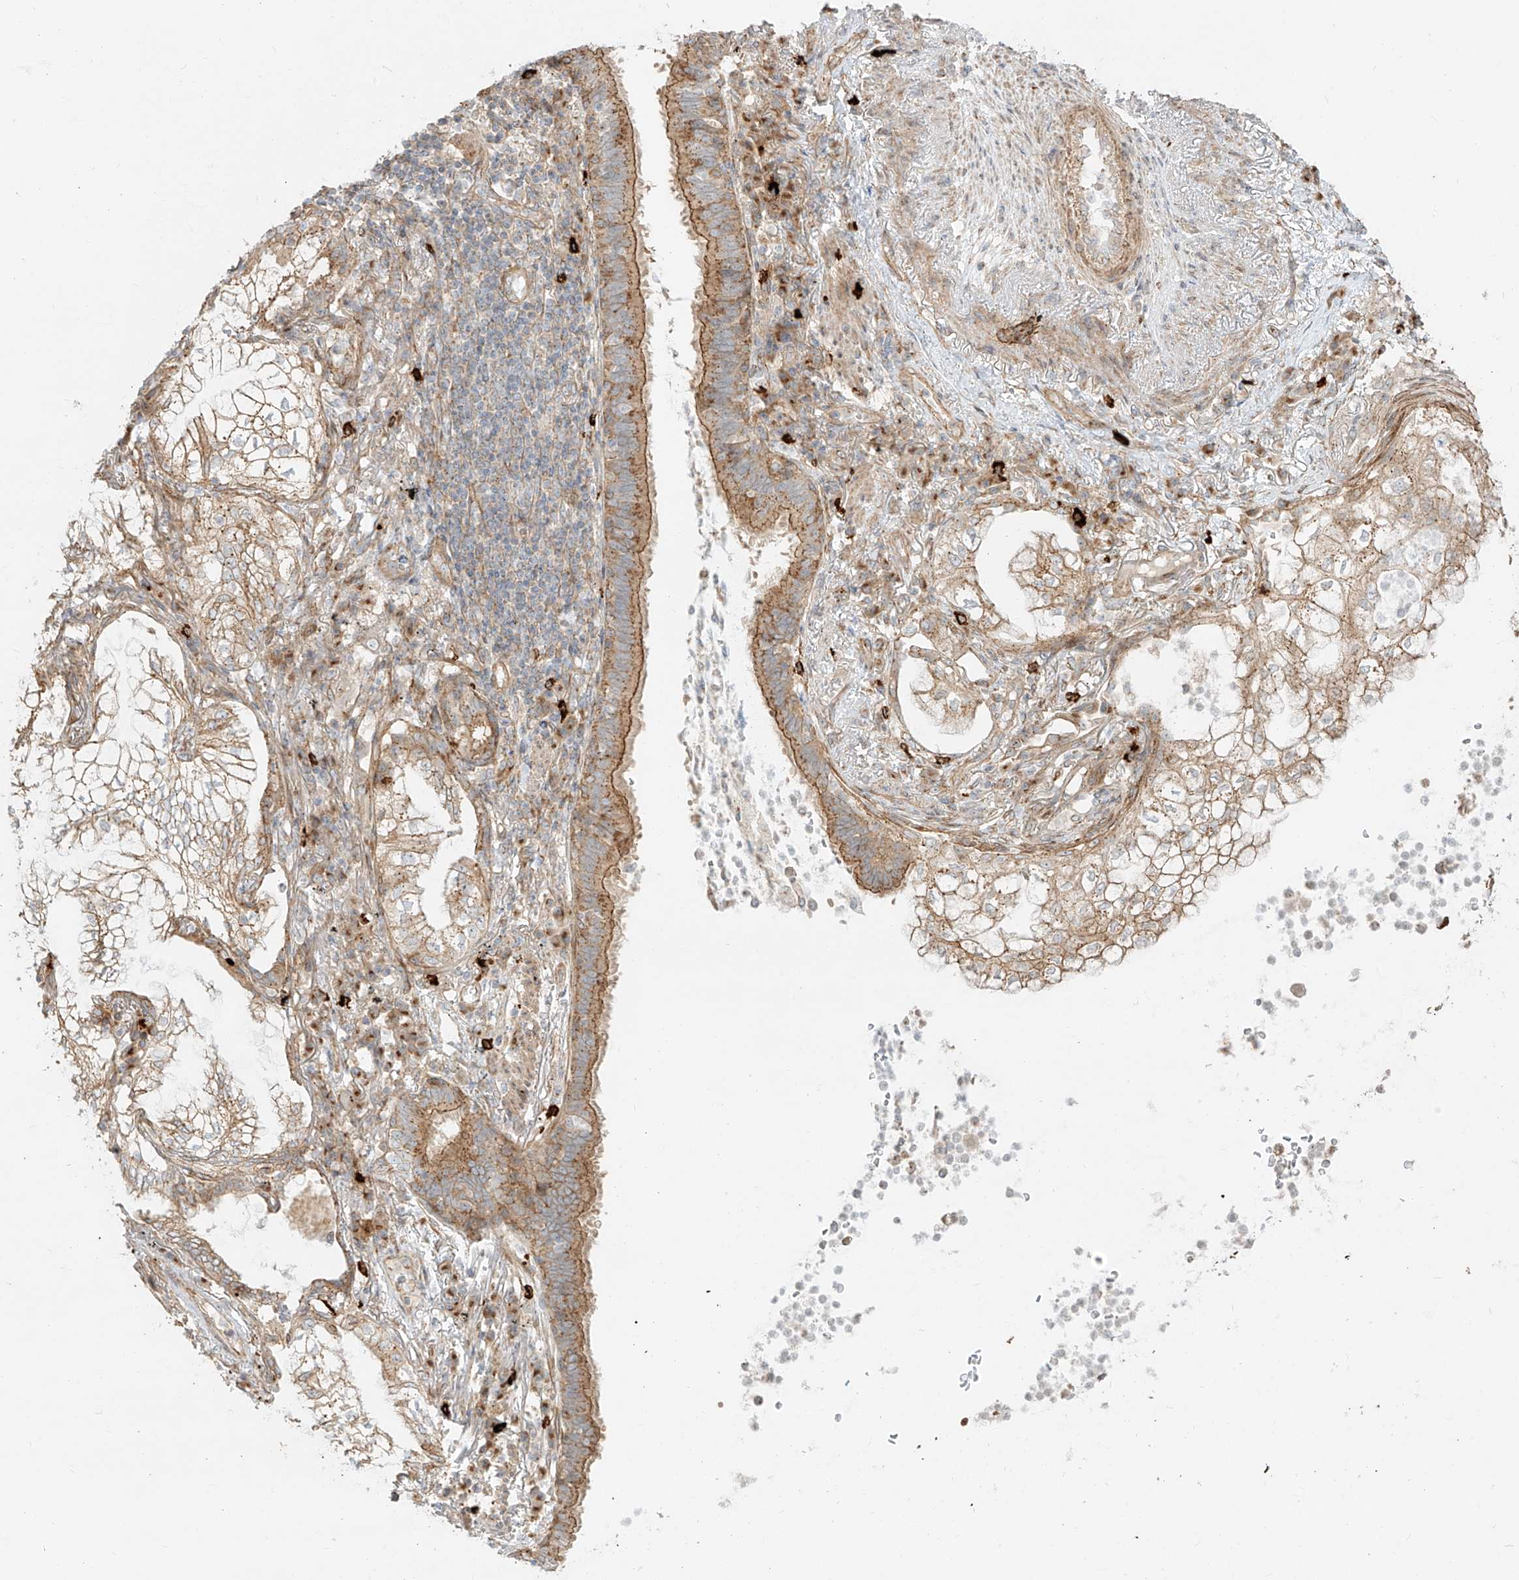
{"staining": {"intensity": "moderate", "quantity": ">75%", "location": "cytoplasmic/membranous"}, "tissue": "lung cancer", "cell_type": "Tumor cells", "image_type": "cancer", "snomed": [{"axis": "morphology", "description": "Adenocarcinoma, NOS"}, {"axis": "topography", "description": "Lung"}], "caption": "This photomicrograph demonstrates IHC staining of lung cancer, with medium moderate cytoplasmic/membranous staining in approximately >75% of tumor cells.", "gene": "ZNF287", "patient": {"sex": "female", "age": 70}}